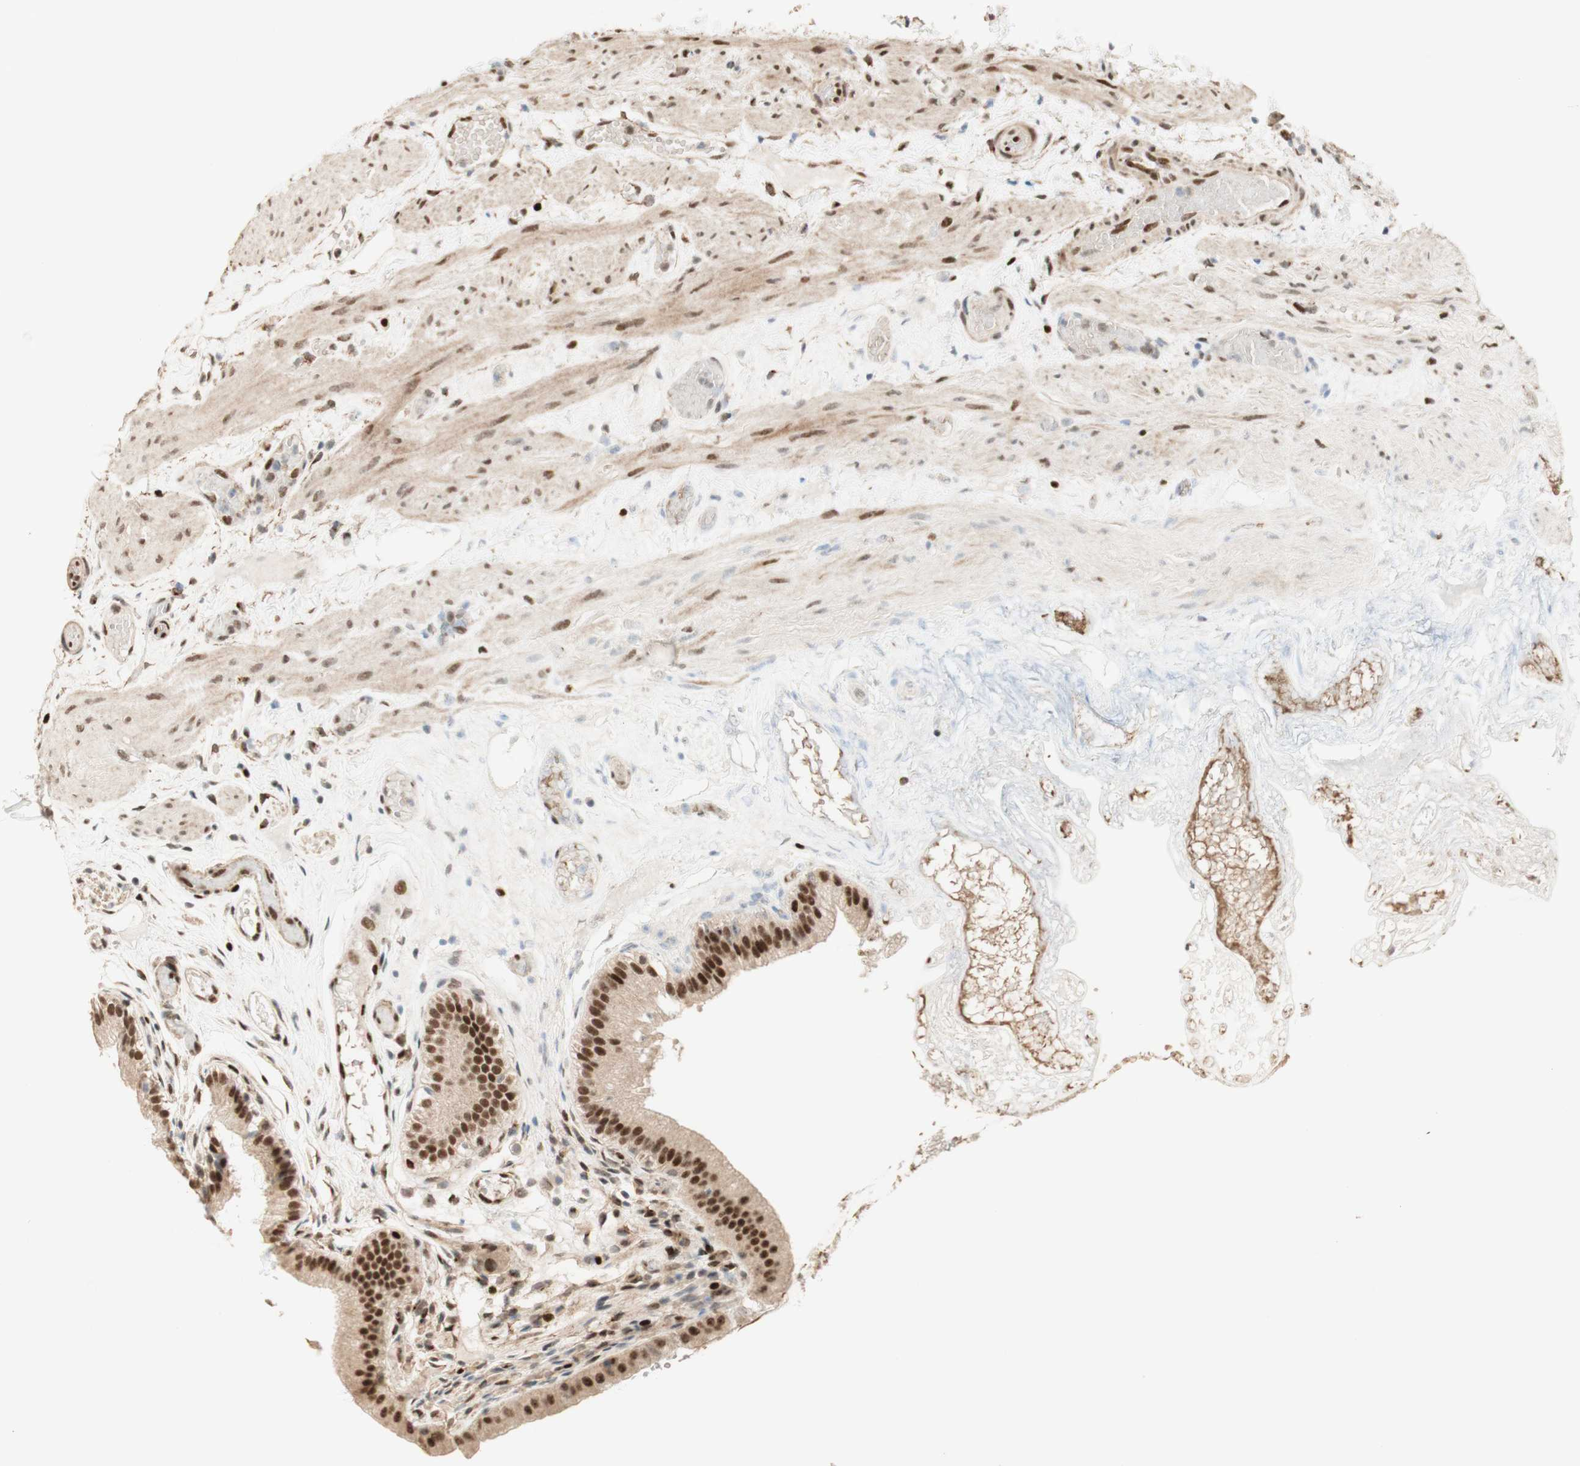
{"staining": {"intensity": "strong", "quantity": ">75%", "location": "nuclear"}, "tissue": "gallbladder", "cell_type": "Glandular cells", "image_type": "normal", "snomed": [{"axis": "morphology", "description": "Normal tissue, NOS"}, {"axis": "topography", "description": "Gallbladder"}], "caption": "A brown stain labels strong nuclear positivity of a protein in glandular cells of benign human gallbladder. The protein of interest is stained brown, and the nuclei are stained in blue (DAB (3,3'-diaminobenzidine) IHC with brightfield microscopy, high magnification).", "gene": "FOXP1", "patient": {"sex": "female", "age": 26}}